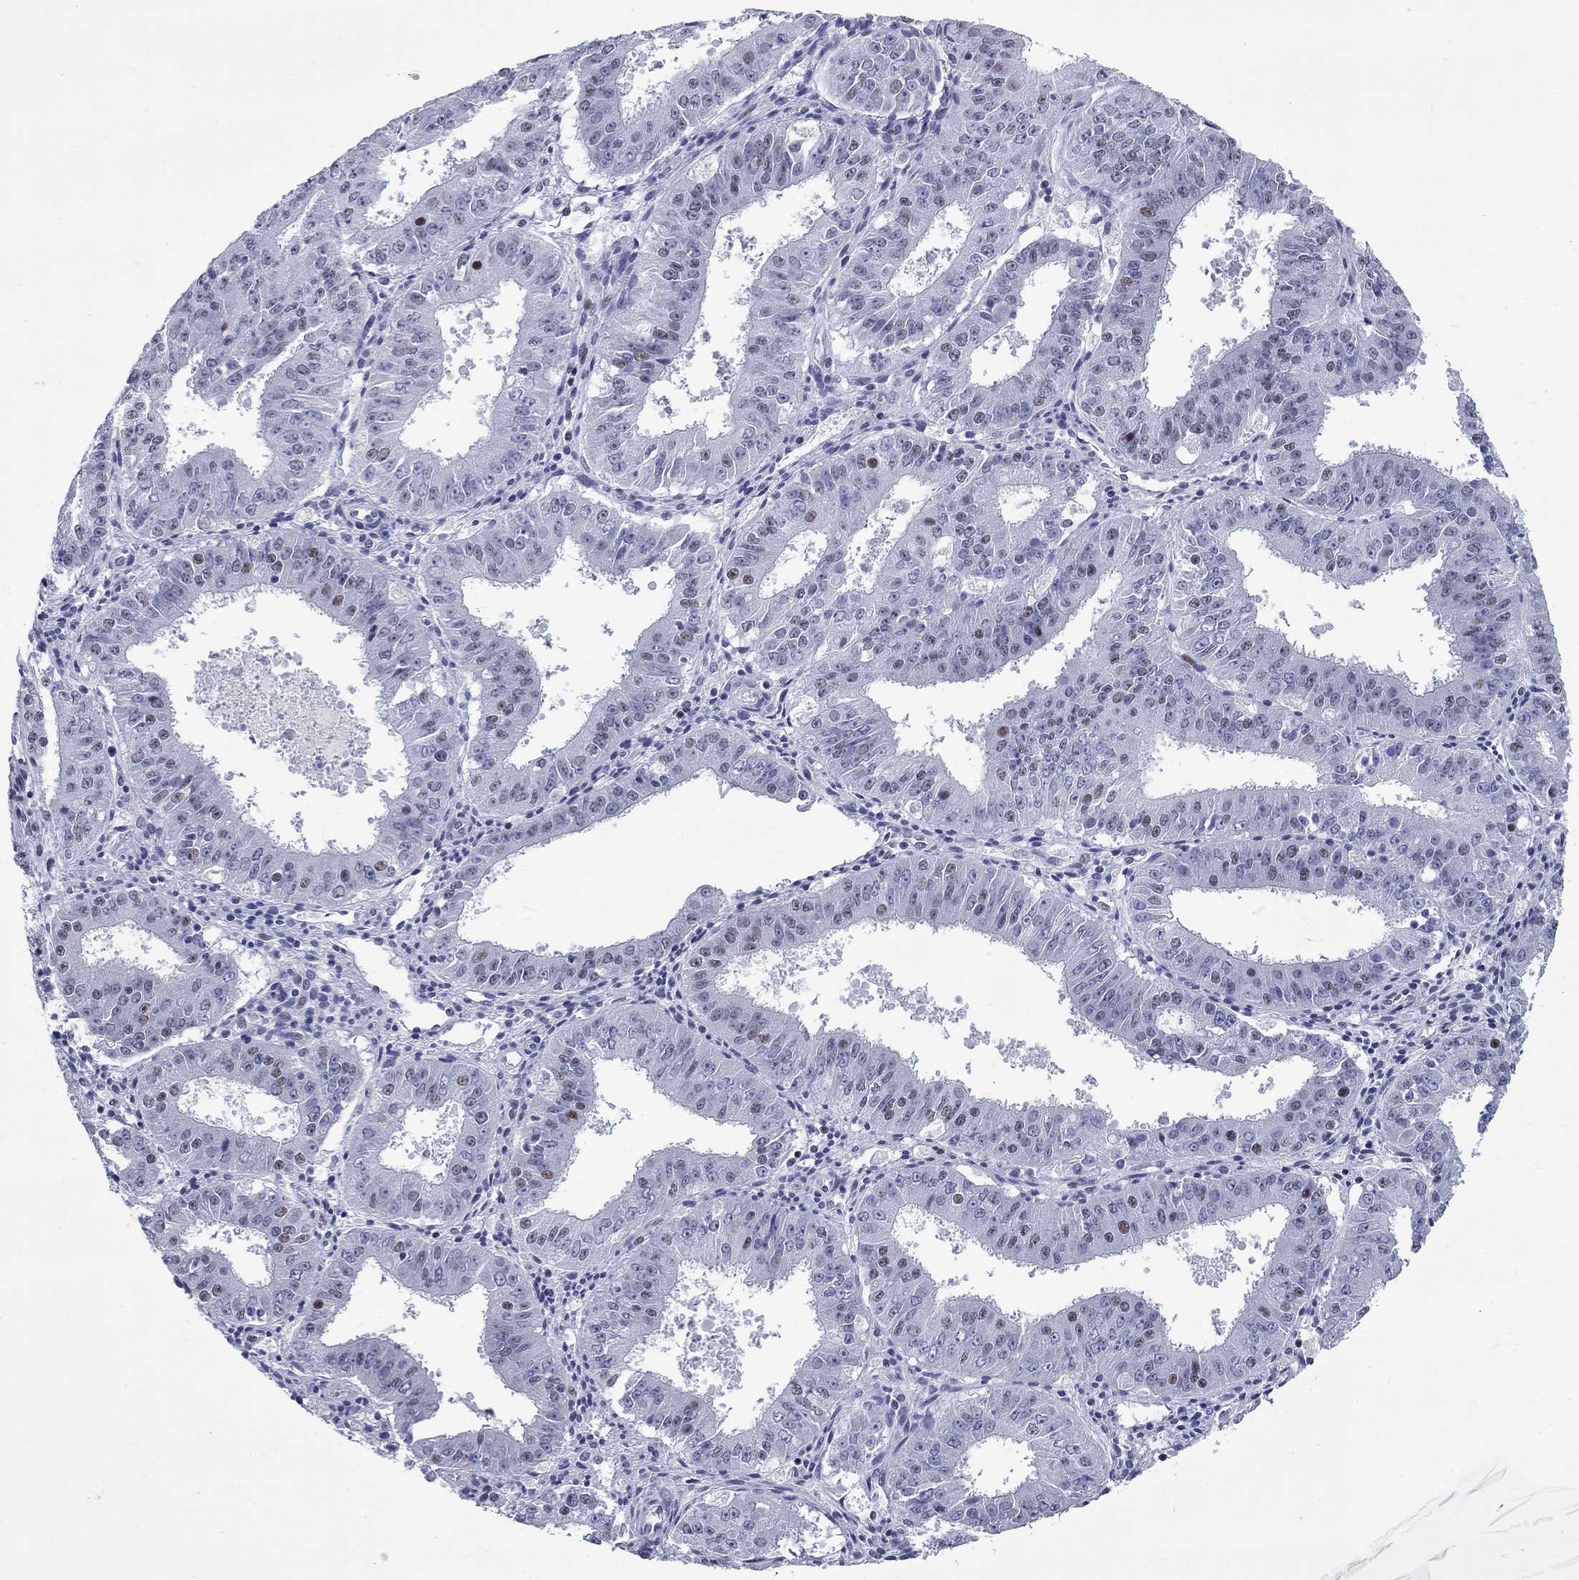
{"staining": {"intensity": "moderate", "quantity": "<25%", "location": "nuclear"}, "tissue": "ovarian cancer", "cell_type": "Tumor cells", "image_type": "cancer", "snomed": [{"axis": "morphology", "description": "Carcinoma, endometroid"}, {"axis": "topography", "description": "Ovary"}], "caption": "Immunohistochemical staining of endometroid carcinoma (ovarian) demonstrates low levels of moderate nuclear staining in about <25% of tumor cells.", "gene": "ASF1B", "patient": {"sex": "female", "age": 42}}